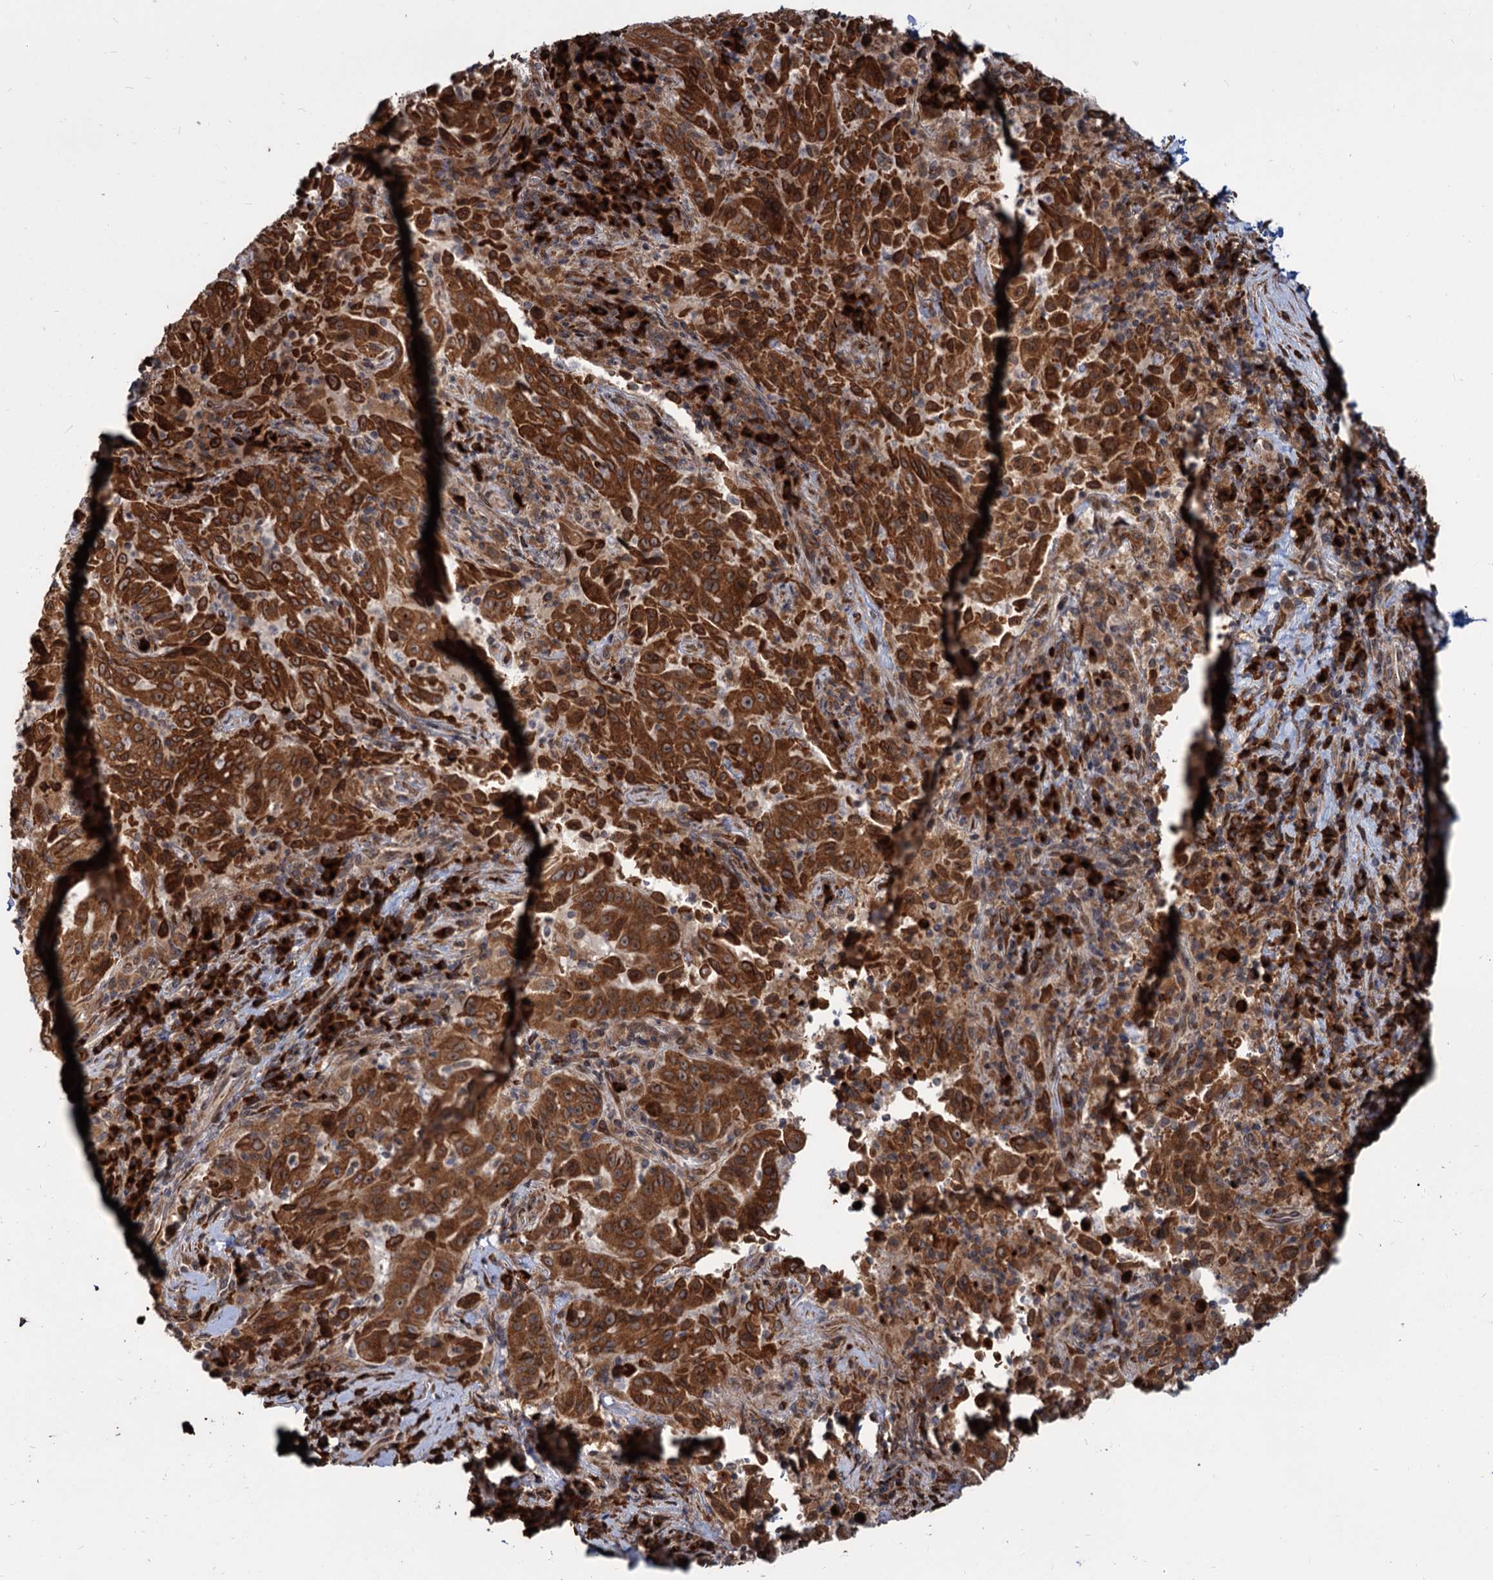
{"staining": {"intensity": "strong", "quantity": ">75%", "location": "cytoplasmic/membranous"}, "tissue": "pancreatic cancer", "cell_type": "Tumor cells", "image_type": "cancer", "snomed": [{"axis": "morphology", "description": "Adenocarcinoma, NOS"}, {"axis": "topography", "description": "Pancreas"}], "caption": "Adenocarcinoma (pancreatic) stained with a brown dye exhibits strong cytoplasmic/membranous positive expression in approximately >75% of tumor cells.", "gene": "SAAL1", "patient": {"sex": "male", "age": 63}}